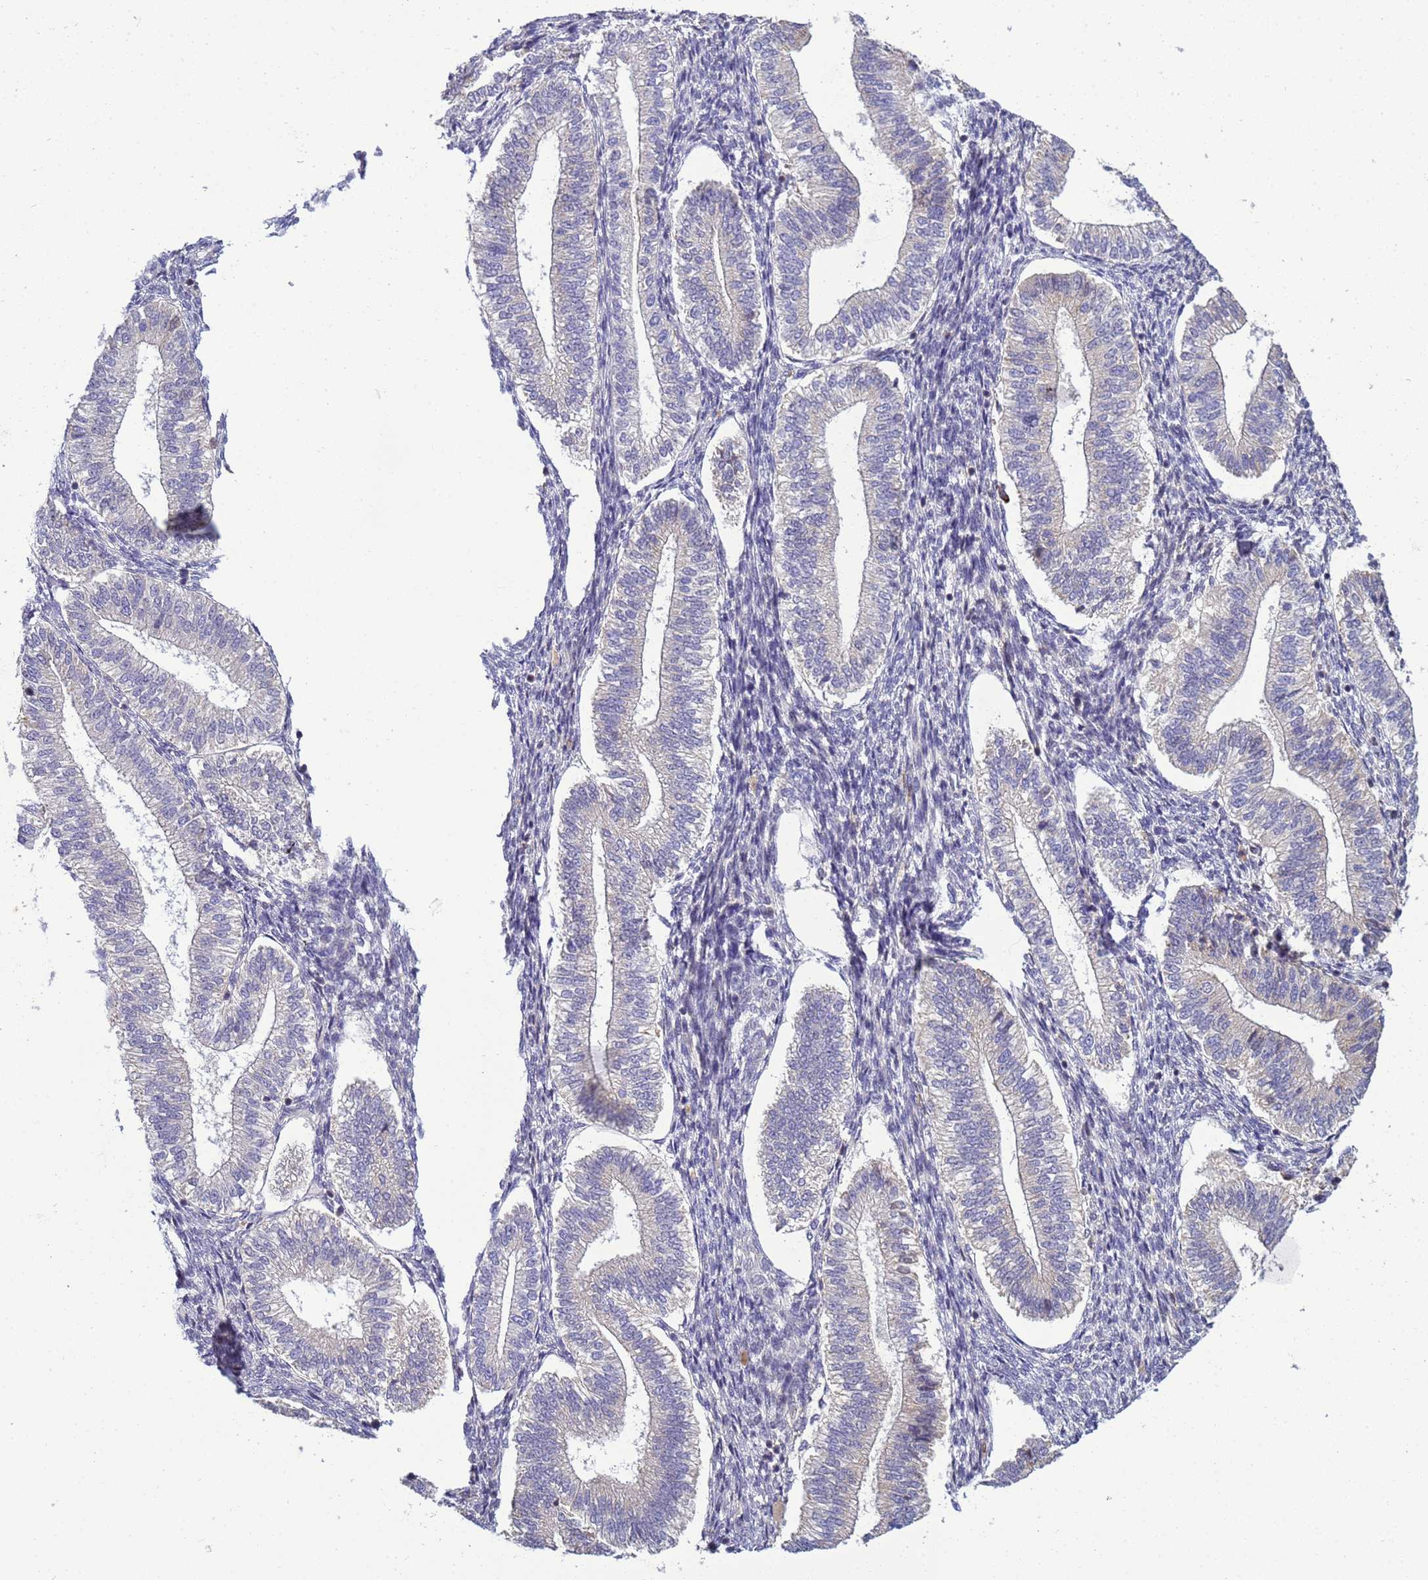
{"staining": {"intensity": "negative", "quantity": "none", "location": "none"}, "tissue": "endometrium", "cell_type": "Cells in endometrial stroma", "image_type": "normal", "snomed": [{"axis": "morphology", "description": "Normal tissue, NOS"}, {"axis": "topography", "description": "Endometrium"}], "caption": "Cells in endometrial stroma show no significant expression in benign endometrium. (Stains: DAB IHC with hematoxylin counter stain, Microscopy: brightfield microscopy at high magnification).", "gene": "TMEM74B", "patient": {"sex": "female", "age": 25}}